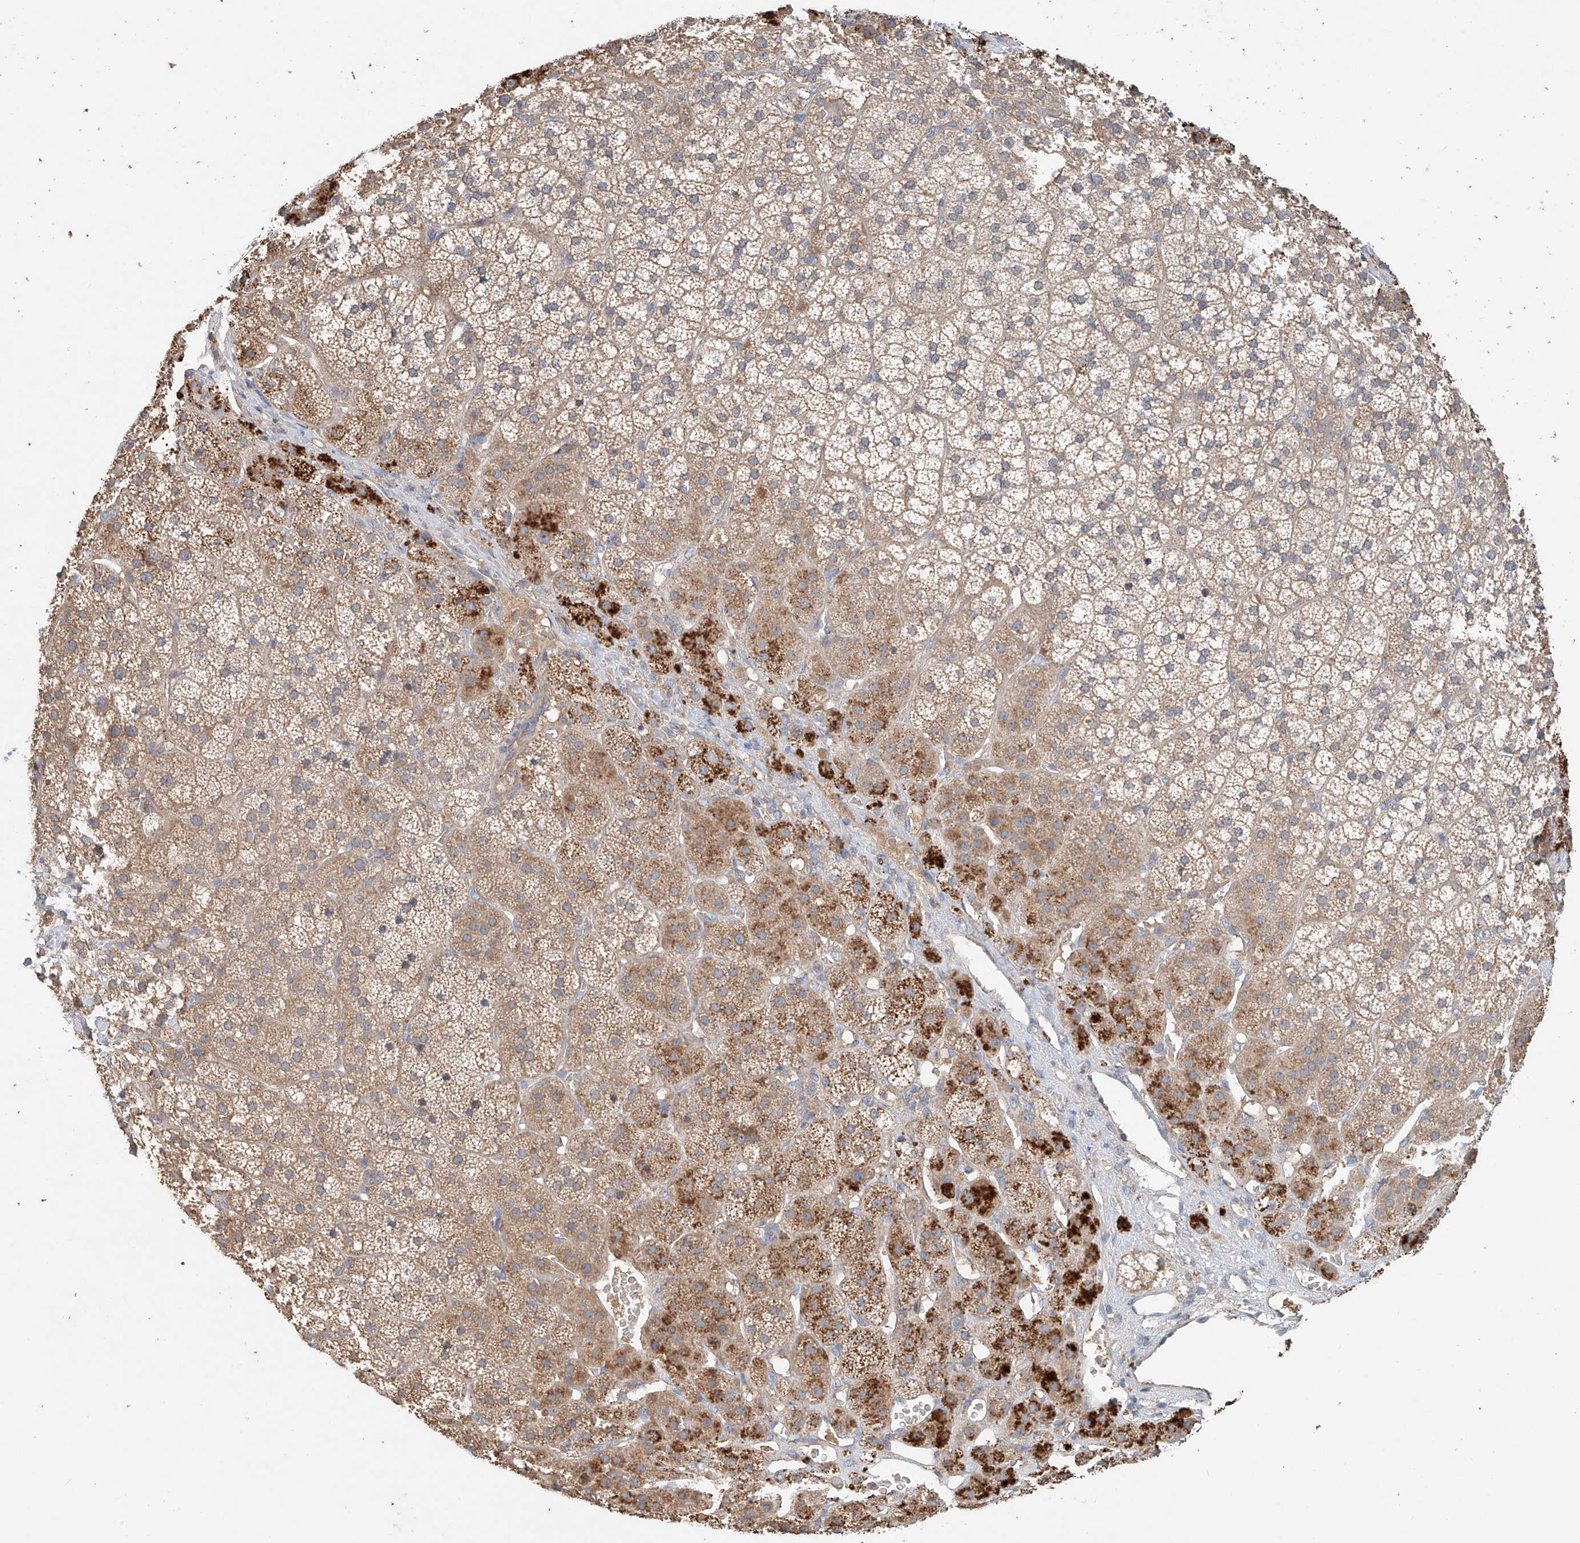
{"staining": {"intensity": "moderate", "quantity": "25%-75%", "location": "cytoplasmic/membranous"}, "tissue": "adrenal gland", "cell_type": "Glandular cells", "image_type": "normal", "snomed": [{"axis": "morphology", "description": "Normal tissue, NOS"}, {"axis": "topography", "description": "Adrenal gland"}], "caption": "The micrograph shows immunohistochemical staining of unremarkable adrenal gland. There is moderate cytoplasmic/membranous positivity is appreciated in about 25%-75% of glandular cells.", "gene": "GNB1L", "patient": {"sex": "female", "age": 44}}